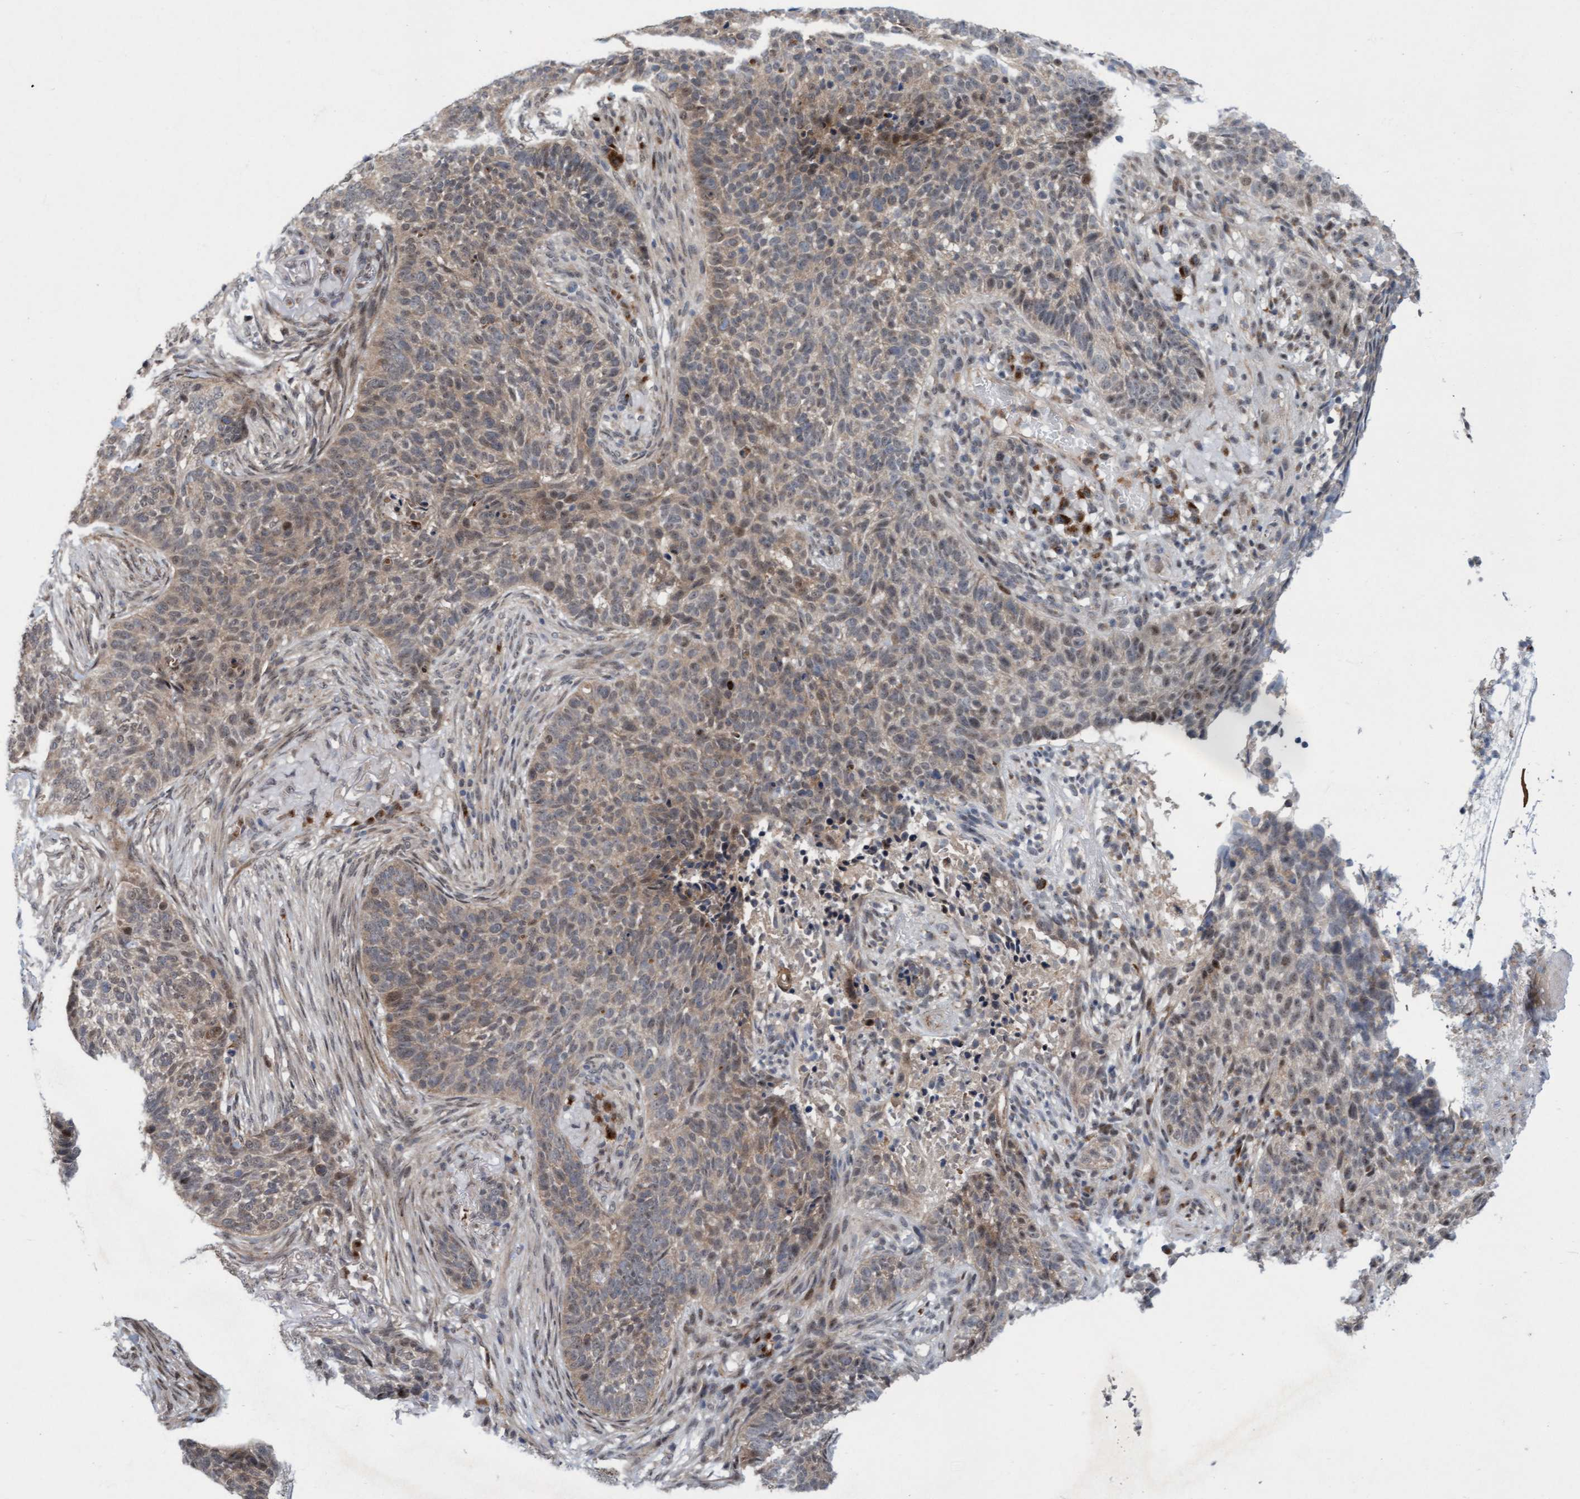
{"staining": {"intensity": "weak", "quantity": "25%-75%", "location": "cytoplasmic/membranous,nuclear"}, "tissue": "skin cancer", "cell_type": "Tumor cells", "image_type": "cancer", "snomed": [{"axis": "morphology", "description": "Basal cell carcinoma"}, {"axis": "topography", "description": "Skin"}], "caption": "There is low levels of weak cytoplasmic/membranous and nuclear positivity in tumor cells of basal cell carcinoma (skin), as demonstrated by immunohistochemical staining (brown color).", "gene": "RAP1GAP2", "patient": {"sex": "male", "age": 85}}